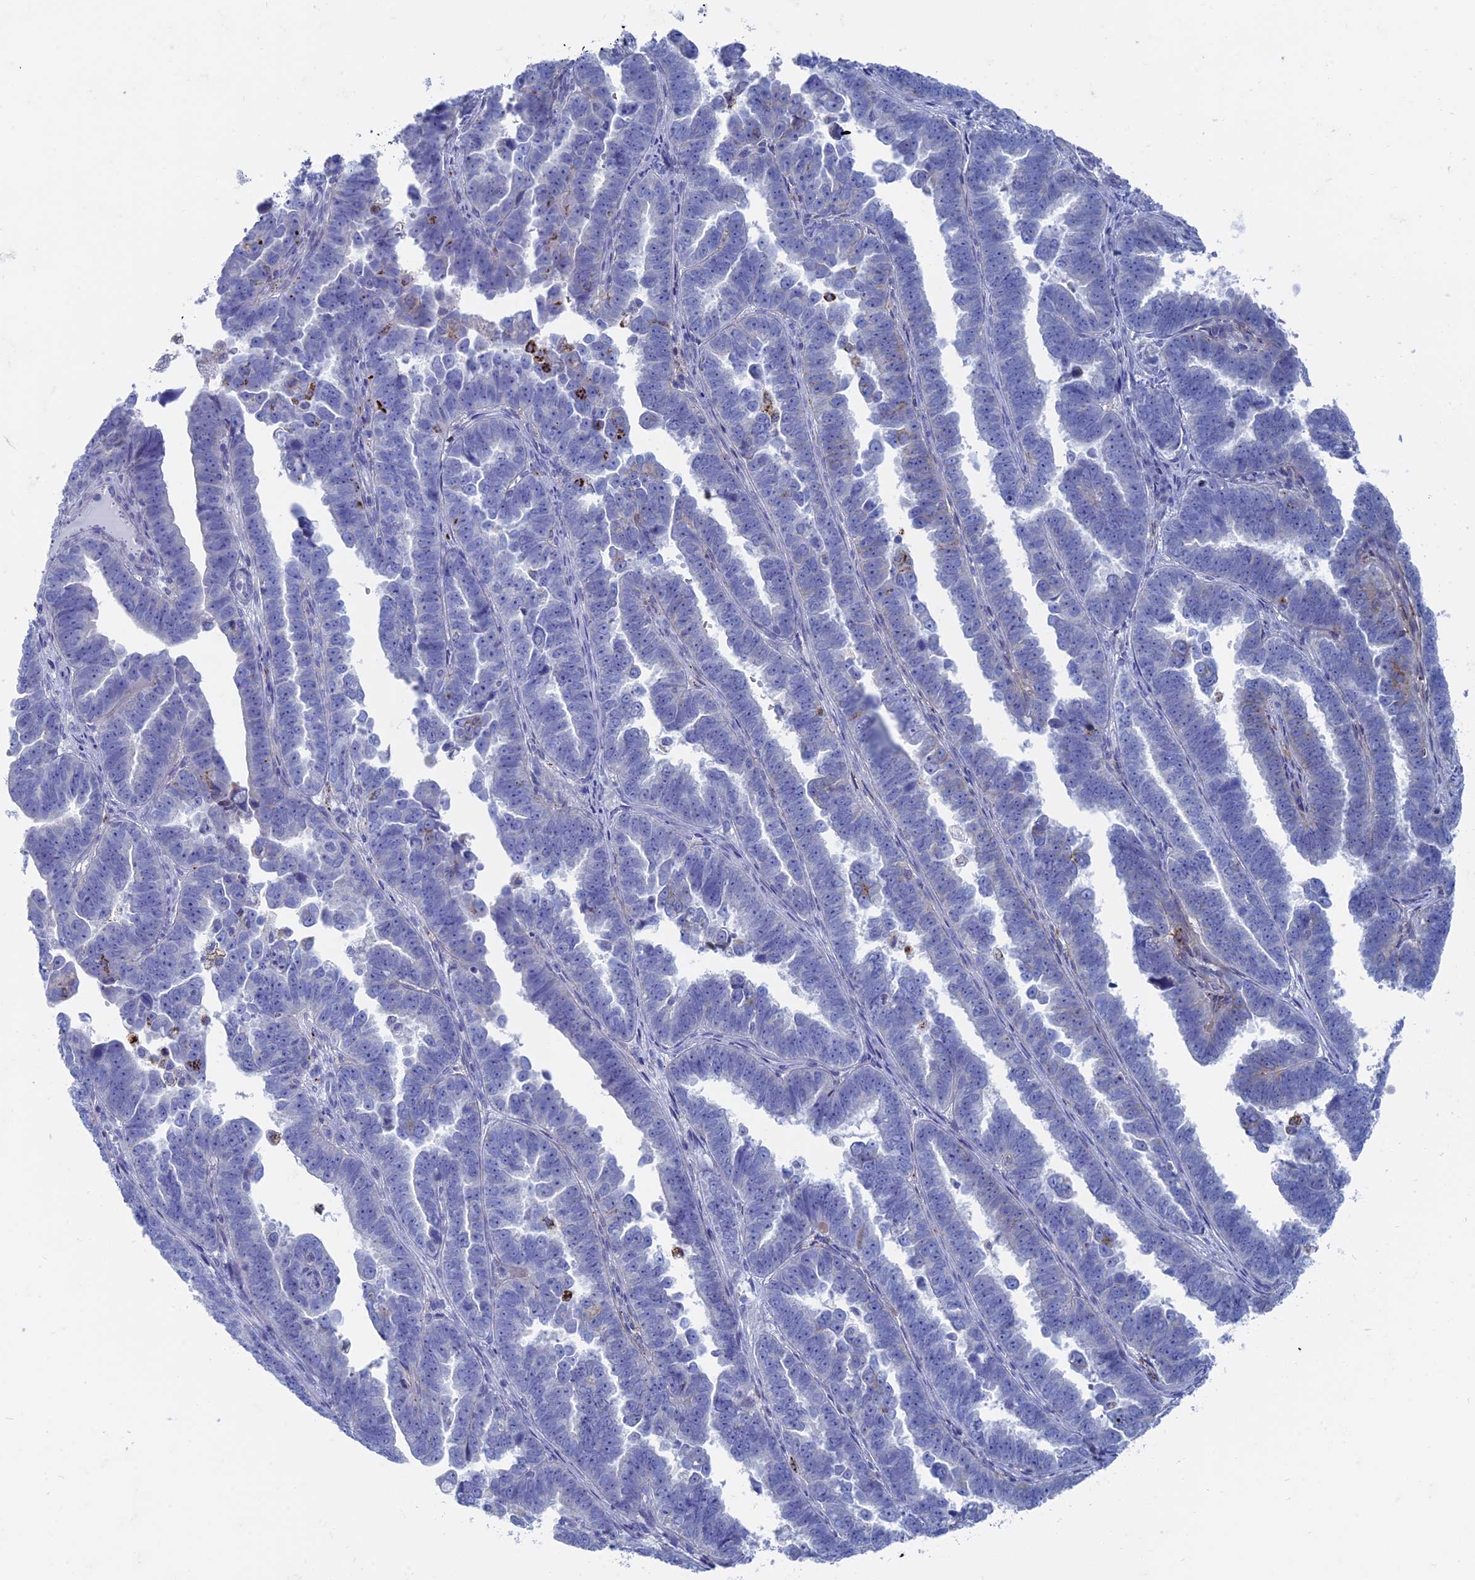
{"staining": {"intensity": "negative", "quantity": "none", "location": "none"}, "tissue": "endometrial cancer", "cell_type": "Tumor cells", "image_type": "cancer", "snomed": [{"axis": "morphology", "description": "Adenocarcinoma, NOS"}, {"axis": "topography", "description": "Endometrium"}], "caption": "Adenocarcinoma (endometrial) was stained to show a protein in brown. There is no significant positivity in tumor cells.", "gene": "ALMS1", "patient": {"sex": "female", "age": 75}}